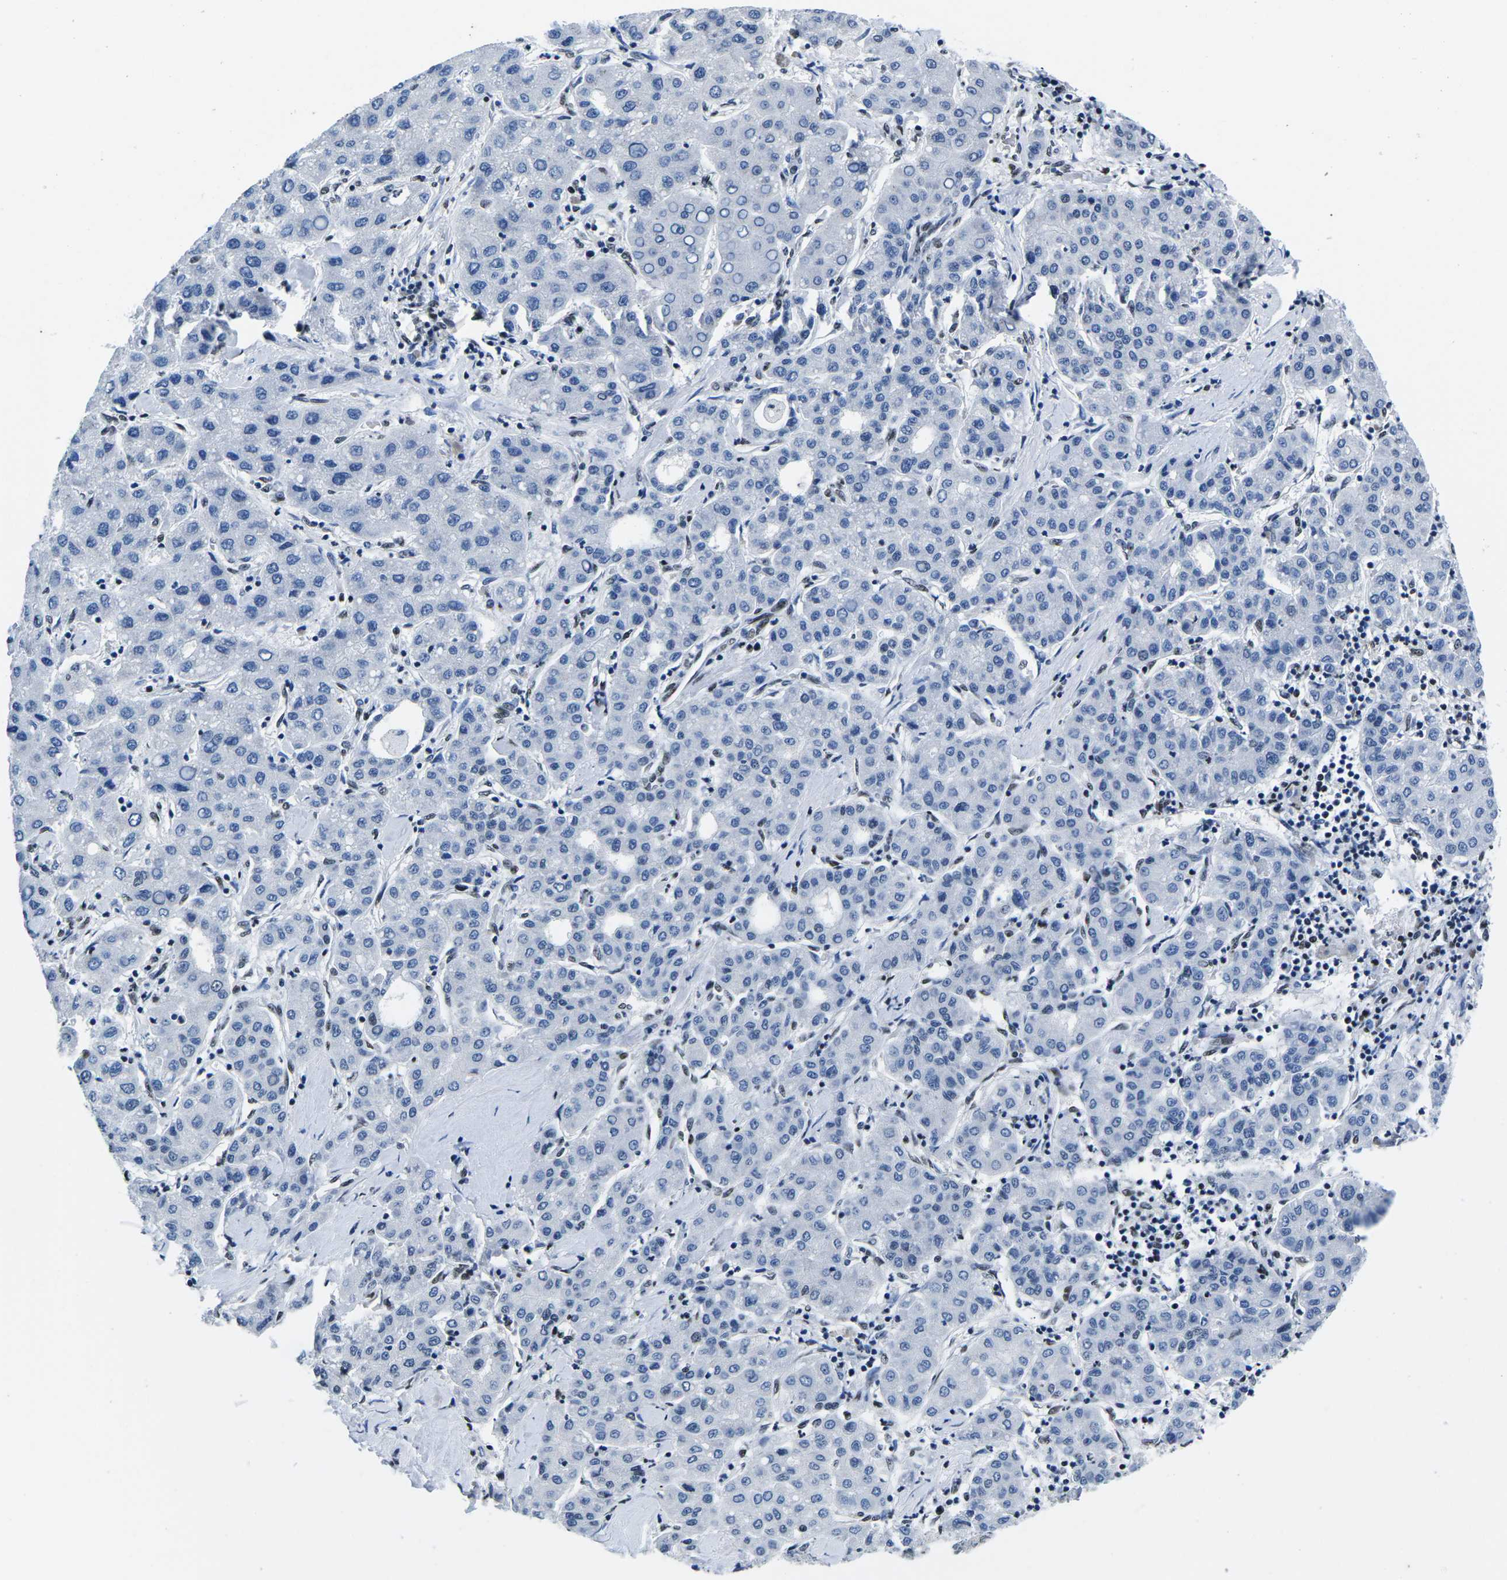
{"staining": {"intensity": "negative", "quantity": "none", "location": "none"}, "tissue": "liver cancer", "cell_type": "Tumor cells", "image_type": "cancer", "snomed": [{"axis": "morphology", "description": "Carcinoma, Hepatocellular, NOS"}, {"axis": "topography", "description": "Liver"}], "caption": "Tumor cells show no significant expression in liver hepatocellular carcinoma.", "gene": "ATF1", "patient": {"sex": "male", "age": 65}}